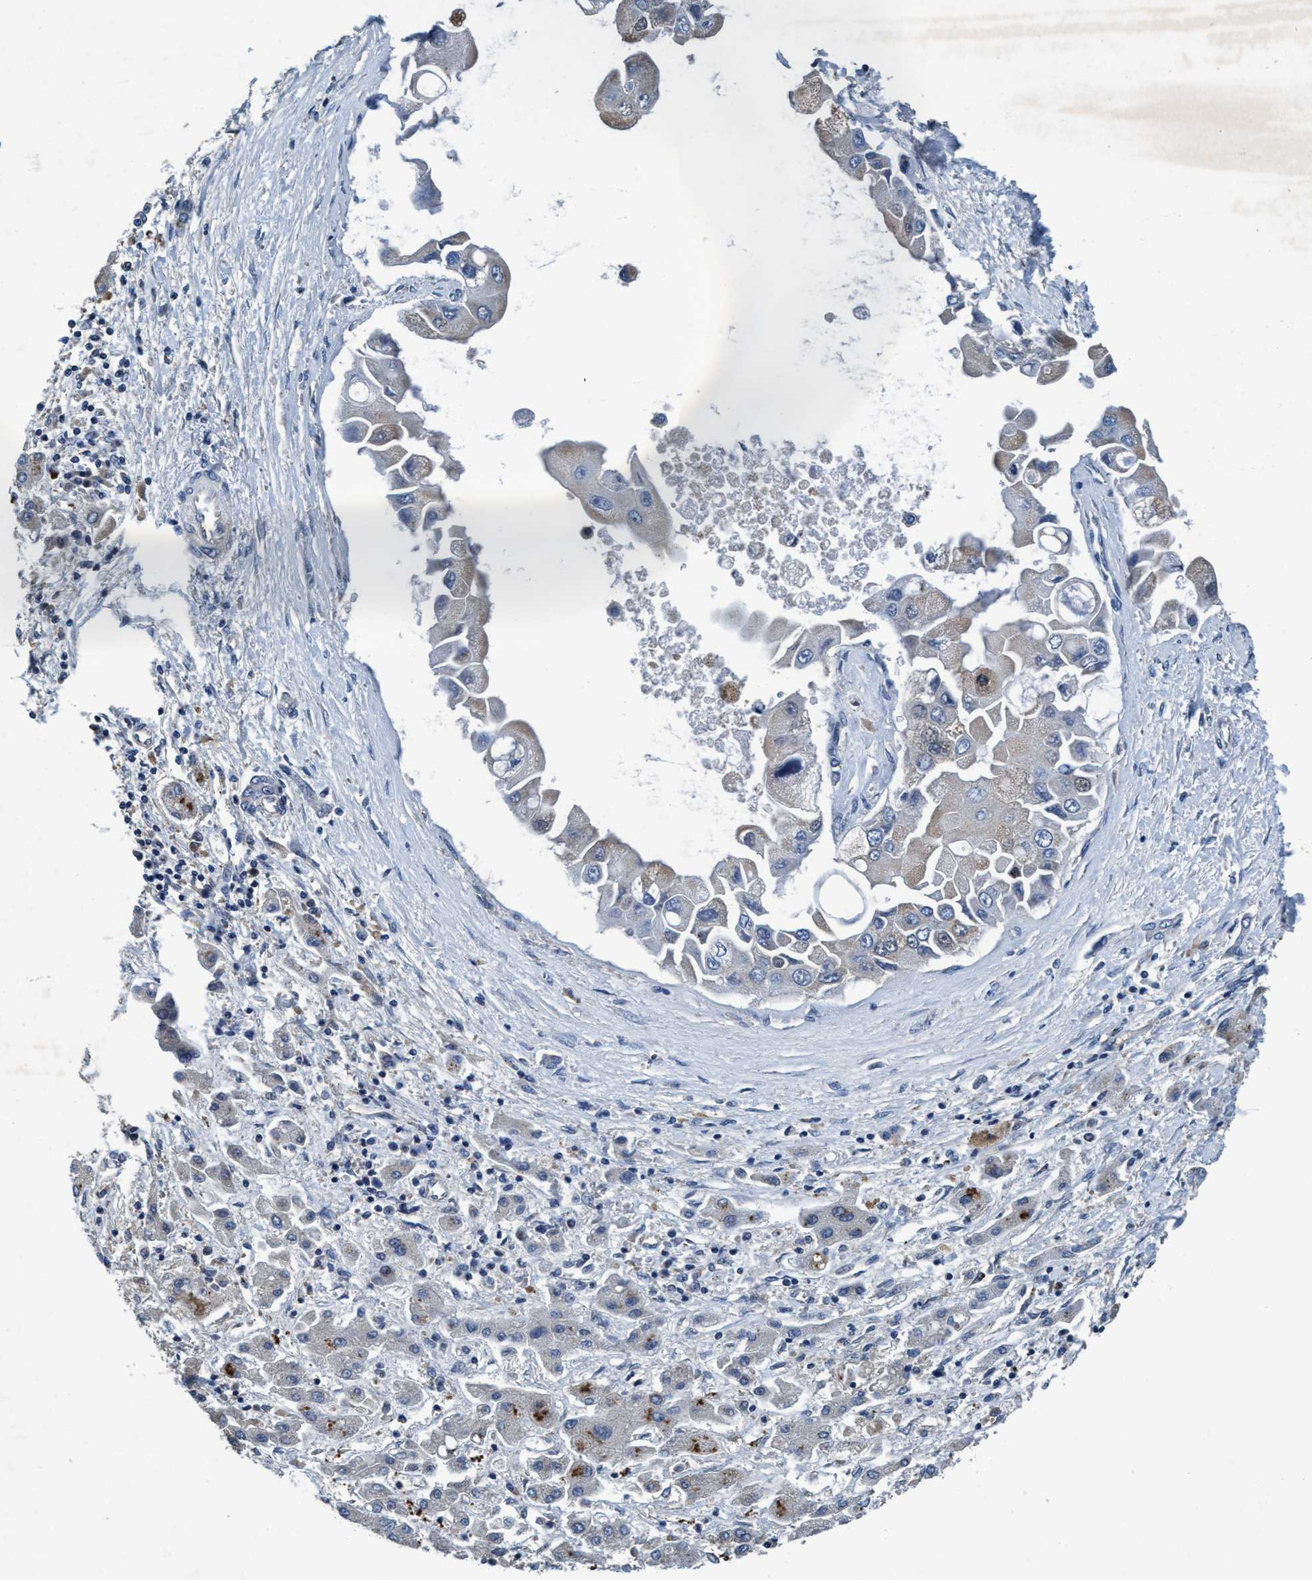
{"staining": {"intensity": "weak", "quantity": "<25%", "location": "cytoplasmic/membranous"}, "tissue": "liver cancer", "cell_type": "Tumor cells", "image_type": "cancer", "snomed": [{"axis": "morphology", "description": "Cholangiocarcinoma"}, {"axis": "topography", "description": "Liver"}], "caption": "High power microscopy photomicrograph of an immunohistochemistry micrograph of cholangiocarcinoma (liver), revealing no significant expression in tumor cells. The staining is performed using DAB brown chromogen with nuclei counter-stained in using hematoxylin.", "gene": "ANKFN1", "patient": {"sex": "male", "age": 50}}